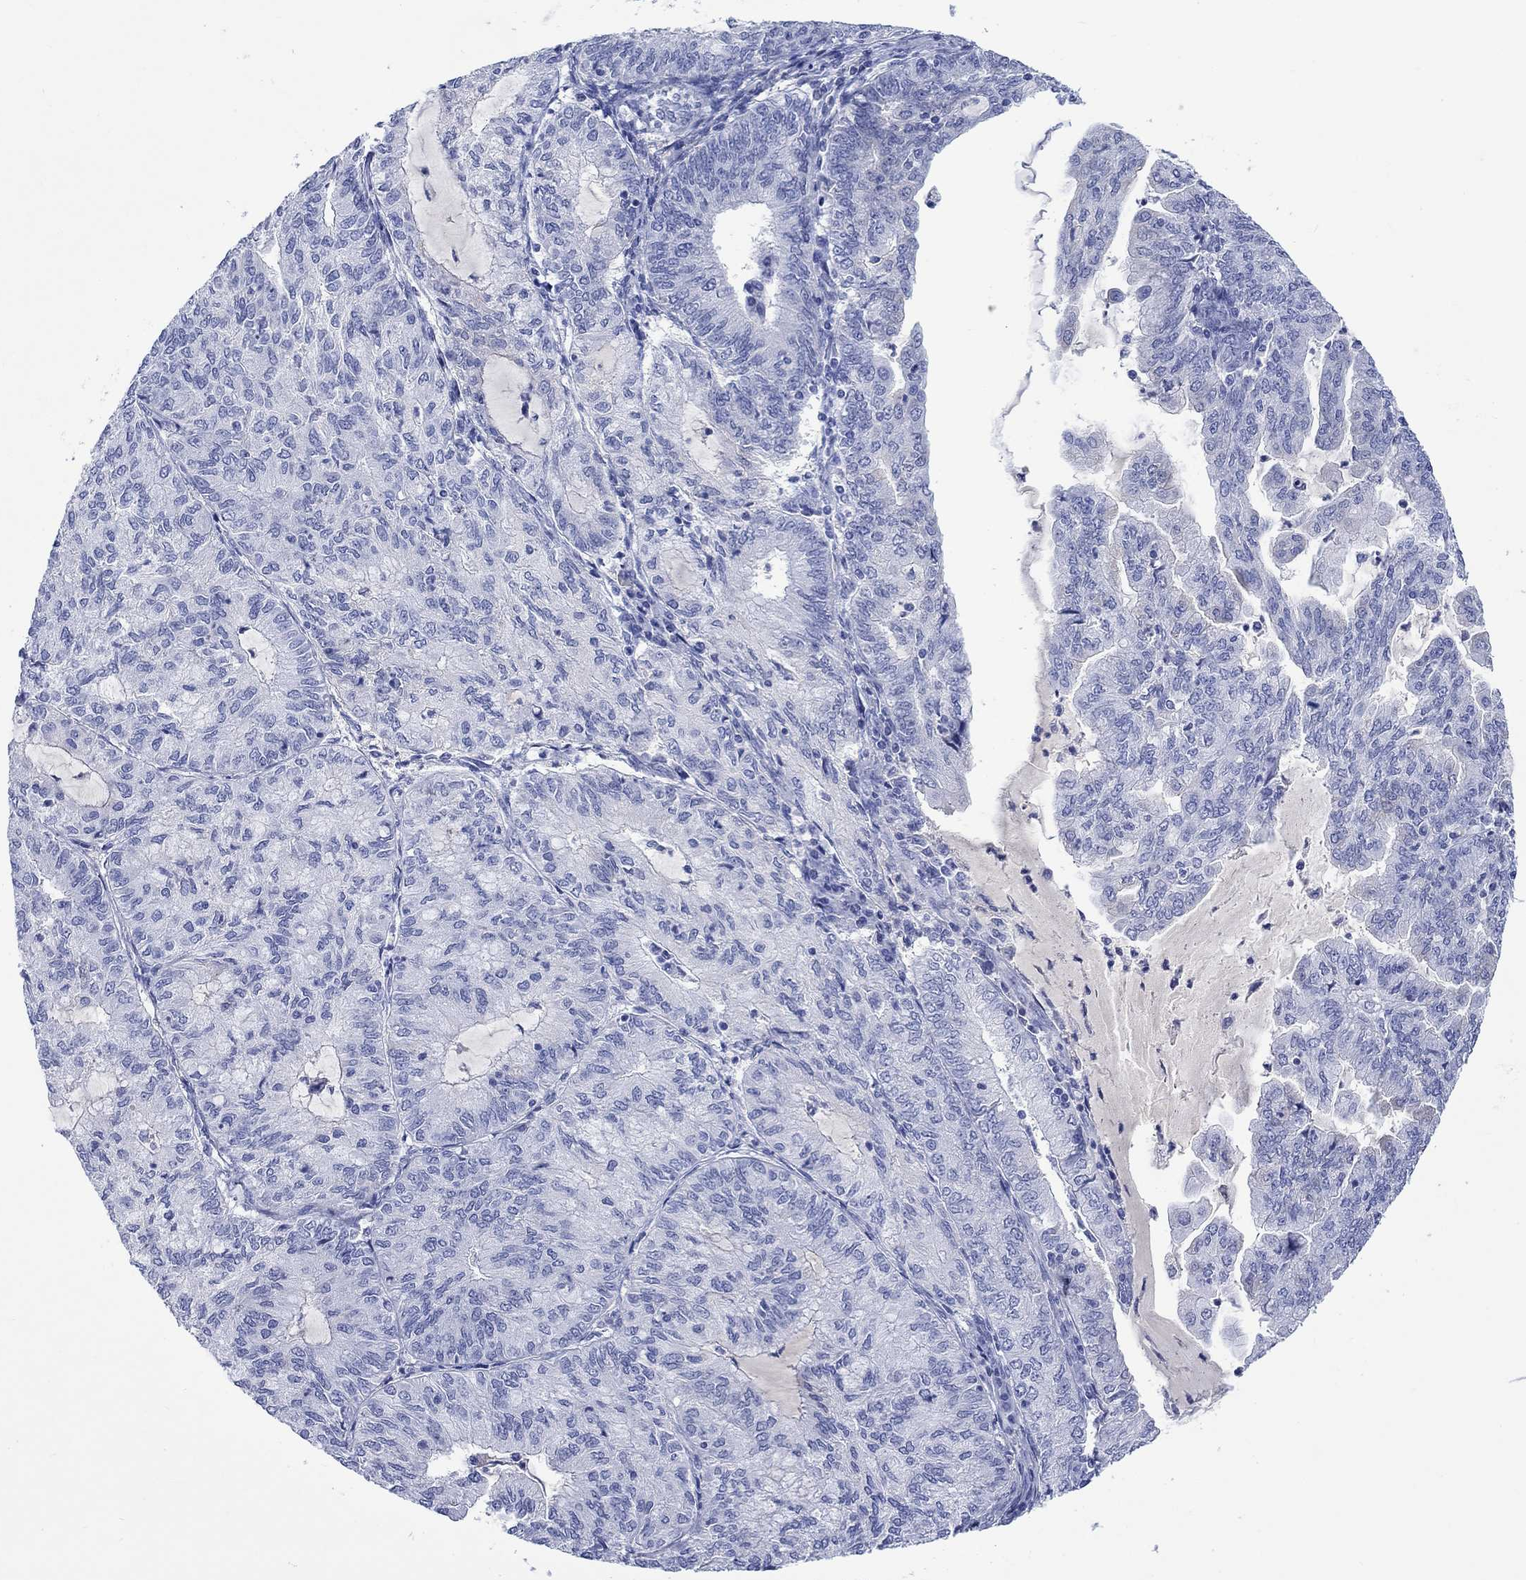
{"staining": {"intensity": "negative", "quantity": "none", "location": "none"}, "tissue": "endometrial cancer", "cell_type": "Tumor cells", "image_type": "cancer", "snomed": [{"axis": "morphology", "description": "Adenocarcinoma, NOS"}, {"axis": "topography", "description": "Endometrium"}], "caption": "Adenocarcinoma (endometrial) was stained to show a protein in brown. There is no significant staining in tumor cells.", "gene": "CACNG3", "patient": {"sex": "female", "age": 82}}